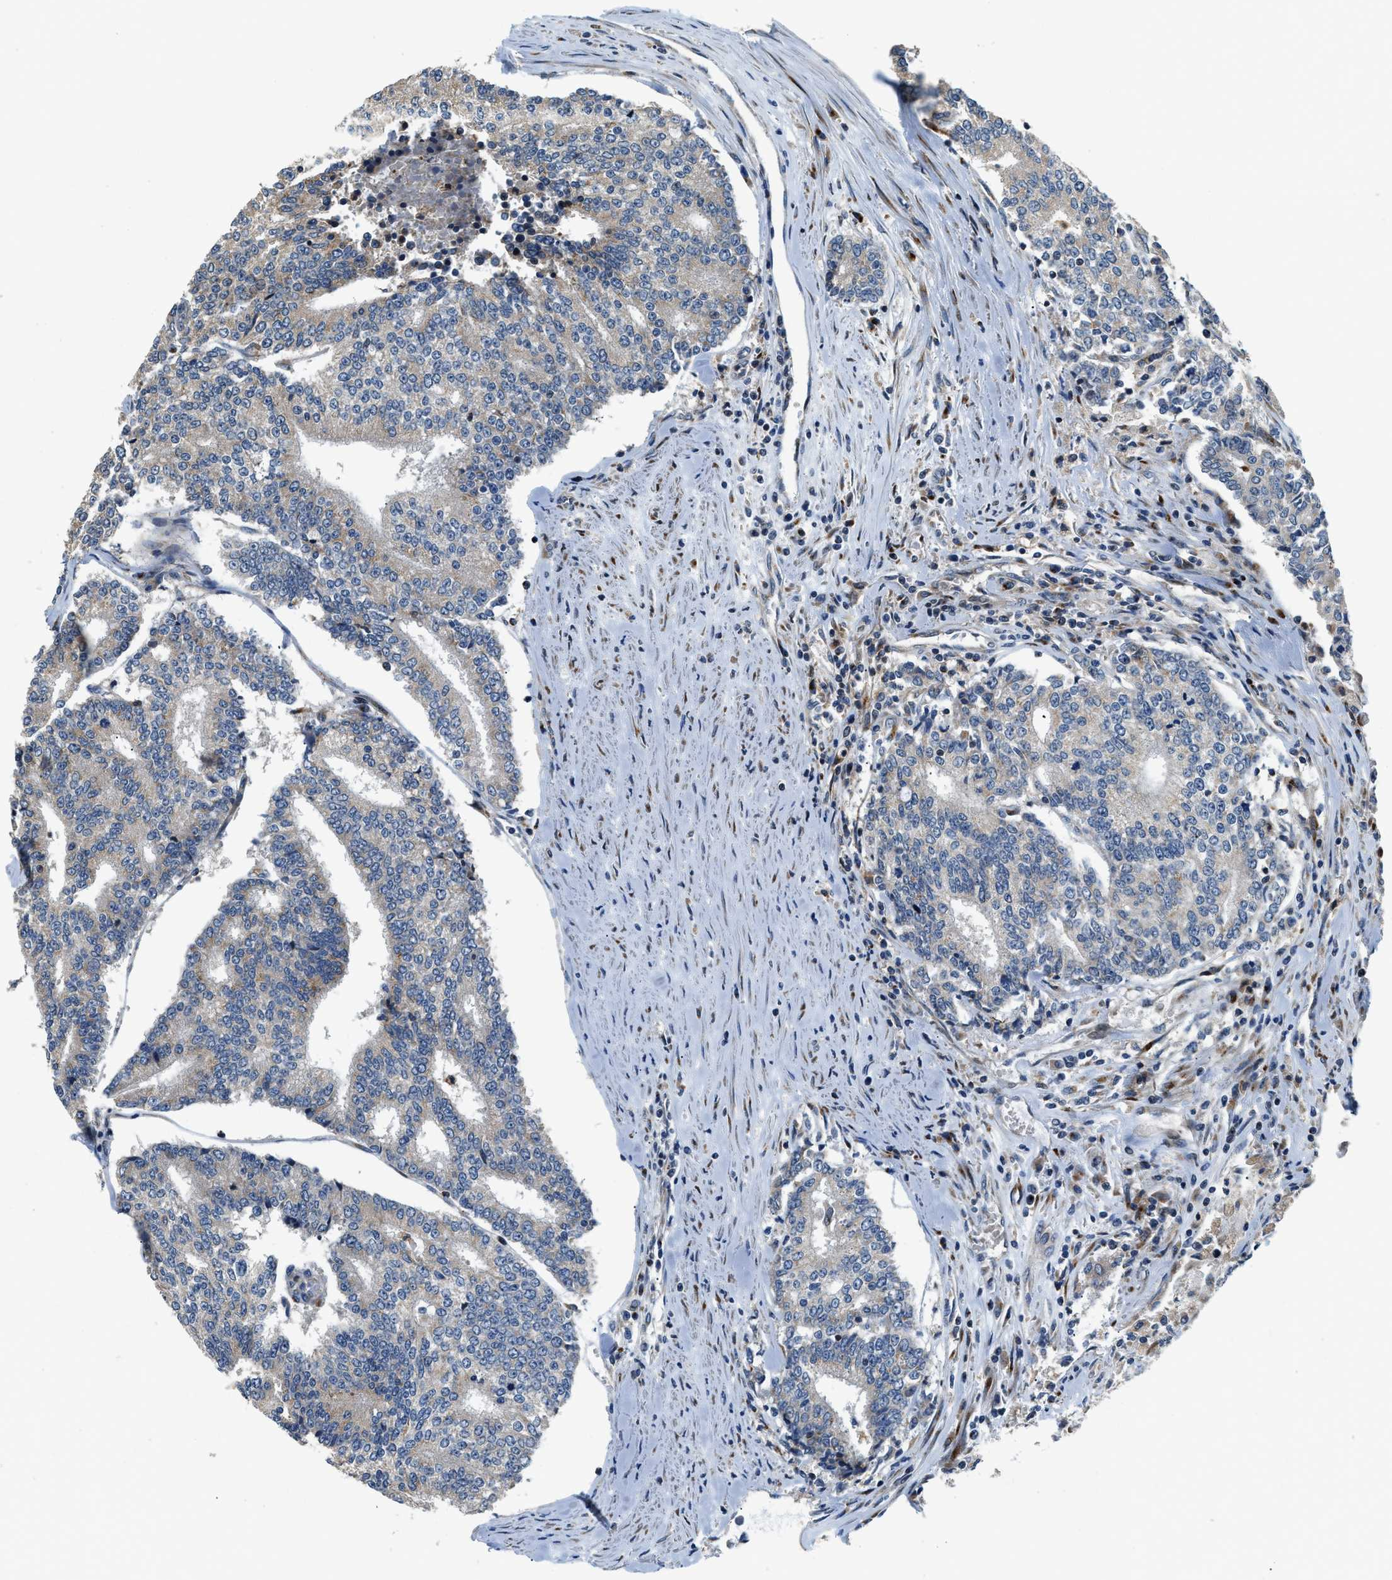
{"staining": {"intensity": "weak", "quantity": "<25%", "location": "cytoplasmic/membranous"}, "tissue": "prostate cancer", "cell_type": "Tumor cells", "image_type": "cancer", "snomed": [{"axis": "morphology", "description": "Normal tissue, NOS"}, {"axis": "morphology", "description": "Adenocarcinoma, High grade"}, {"axis": "topography", "description": "Prostate"}, {"axis": "topography", "description": "Seminal veicle"}], "caption": "Tumor cells are negative for protein expression in human prostate adenocarcinoma (high-grade). Brightfield microscopy of IHC stained with DAB (brown) and hematoxylin (blue), captured at high magnification.", "gene": "FUT8", "patient": {"sex": "male", "age": 55}}